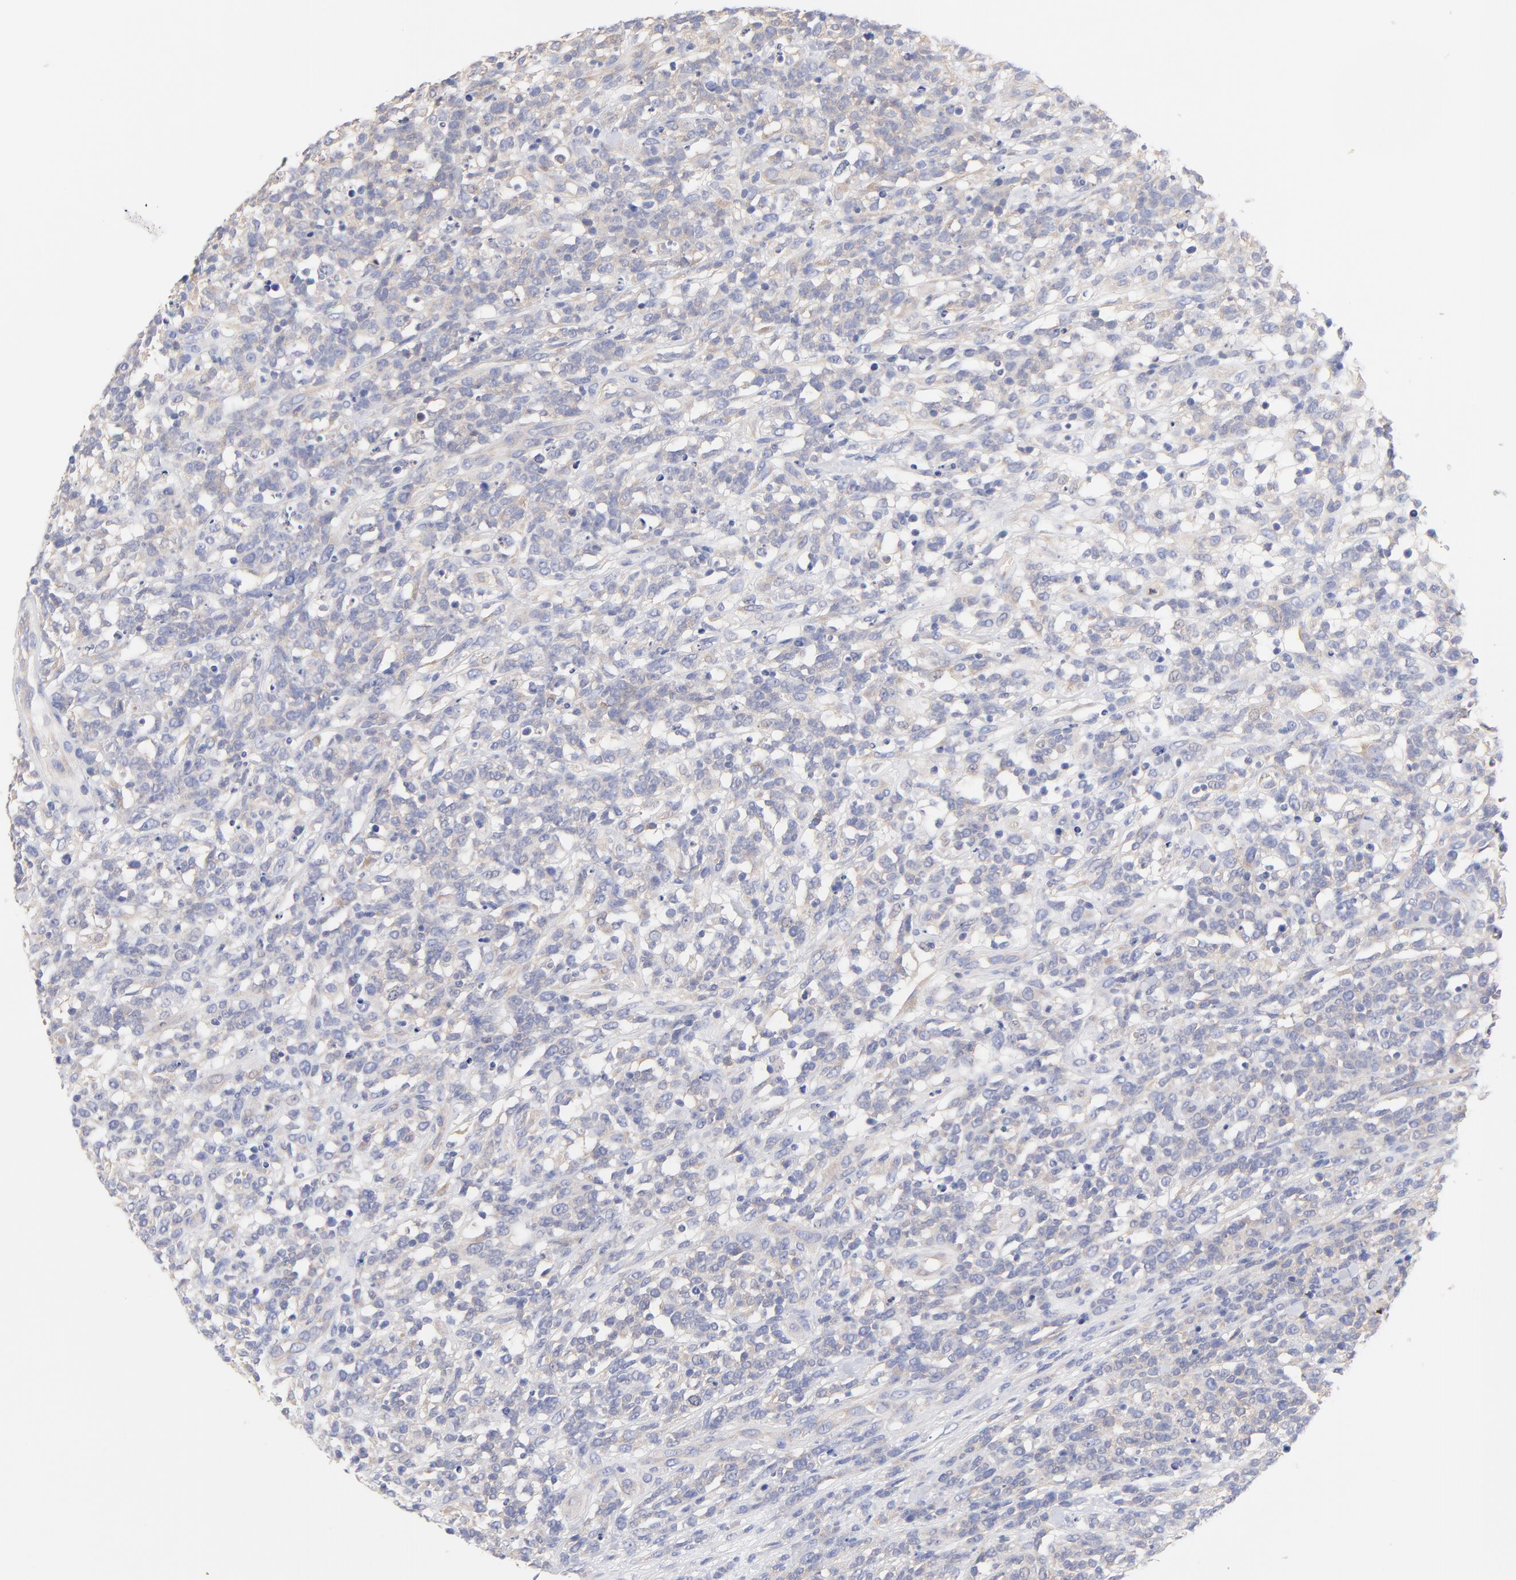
{"staining": {"intensity": "negative", "quantity": "none", "location": "none"}, "tissue": "lymphoma", "cell_type": "Tumor cells", "image_type": "cancer", "snomed": [{"axis": "morphology", "description": "Malignant lymphoma, non-Hodgkin's type, High grade"}, {"axis": "topography", "description": "Lymph node"}], "caption": "There is no significant positivity in tumor cells of lymphoma. Nuclei are stained in blue.", "gene": "TNFRSF13C", "patient": {"sex": "female", "age": 73}}